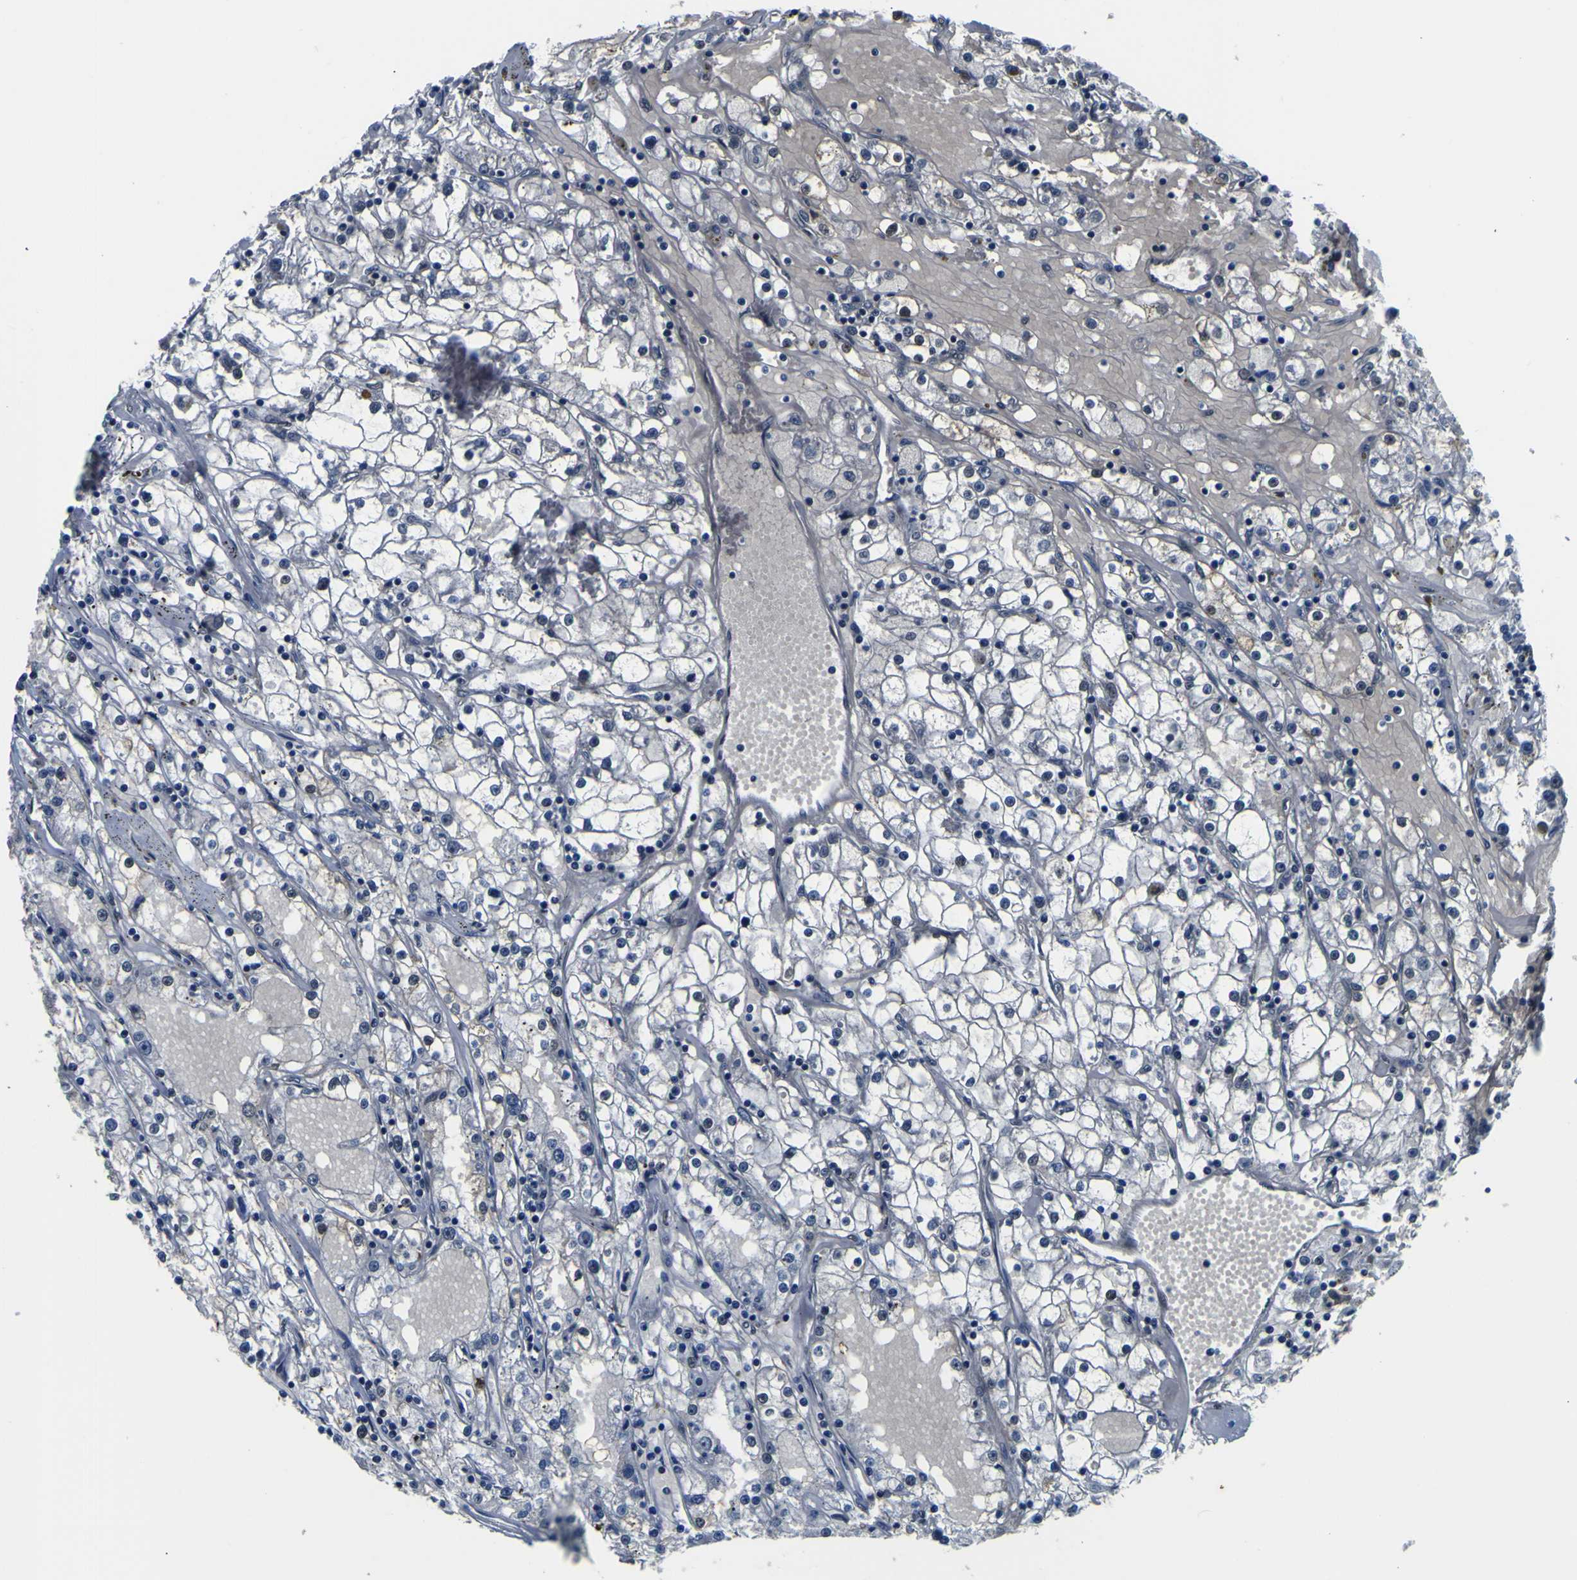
{"staining": {"intensity": "negative", "quantity": "none", "location": "none"}, "tissue": "renal cancer", "cell_type": "Tumor cells", "image_type": "cancer", "snomed": [{"axis": "morphology", "description": "Adenocarcinoma, NOS"}, {"axis": "topography", "description": "Kidney"}], "caption": "Tumor cells are negative for protein expression in human adenocarcinoma (renal).", "gene": "CUL4B", "patient": {"sex": "male", "age": 56}}